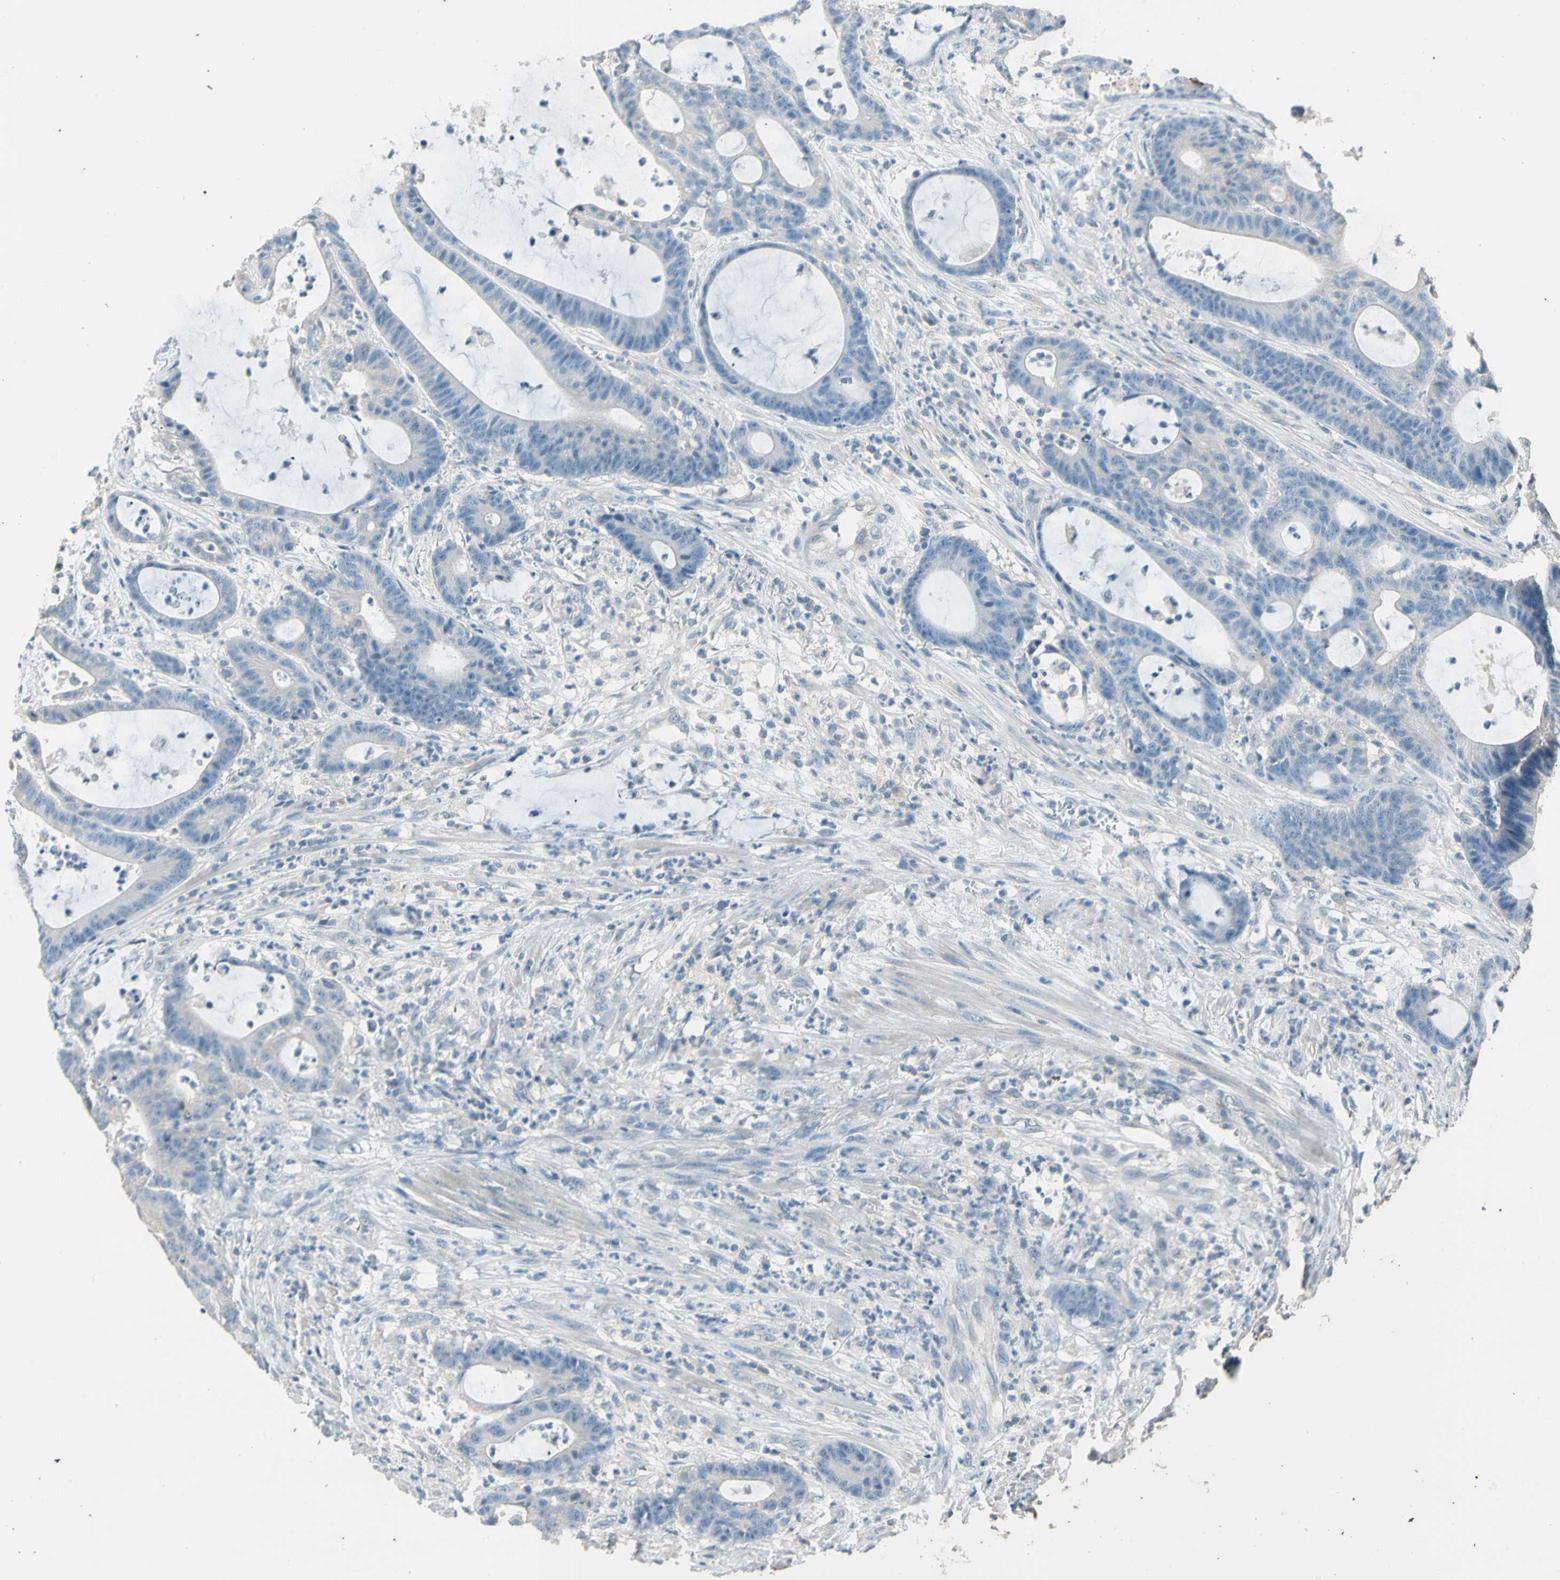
{"staining": {"intensity": "negative", "quantity": "none", "location": "none"}, "tissue": "colorectal cancer", "cell_type": "Tumor cells", "image_type": "cancer", "snomed": [{"axis": "morphology", "description": "Adenocarcinoma, NOS"}, {"axis": "topography", "description": "Colon"}], "caption": "This histopathology image is of colorectal cancer stained with immunohistochemistry (IHC) to label a protein in brown with the nuclei are counter-stained blue. There is no staining in tumor cells. (IHC, brightfield microscopy, high magnification).", "gene": "MAP3K7", "patient": {"sex": "female", "age": 84}}